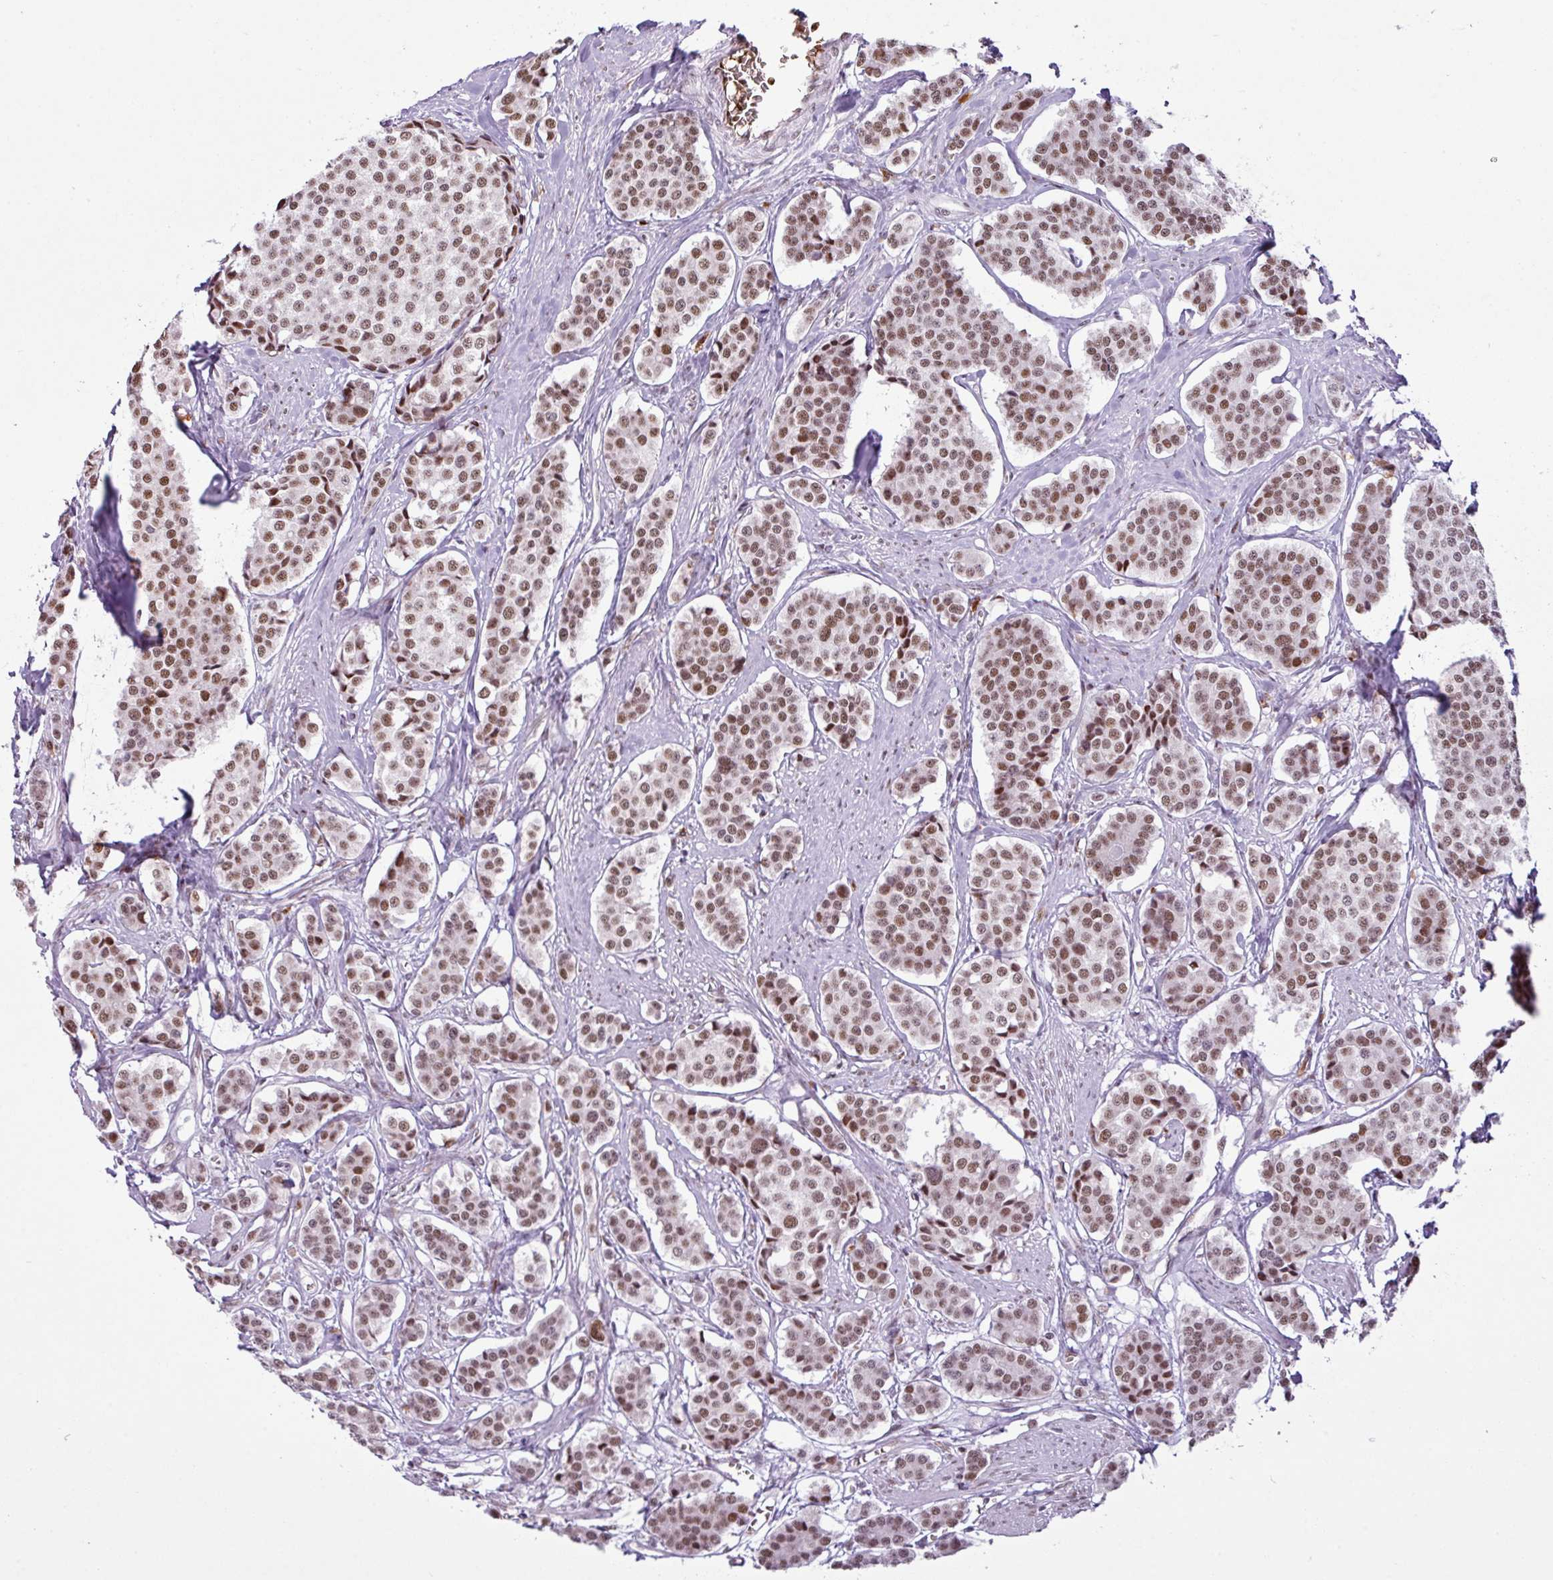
{"staining": {"intensity": "strong", "quantity": ">75%", "location": "nuclear"}, "tissue": "carcinoid", "cell_type": "Tumor cells", "image_type": "cancer", "snomed": [{"axis": "morphology", "description": "Carcinoid, malignant, NOS"}, {"axis": "topography", "description": "Small intestine"}], "caption": "Immunohistochemical staining of carcinoid (malignant) displays high levels of strong nuclear protein staining in about >75% of tumor cells.", "gene": "PRDM5", "patient": {"sex": "male", "age": 60}}